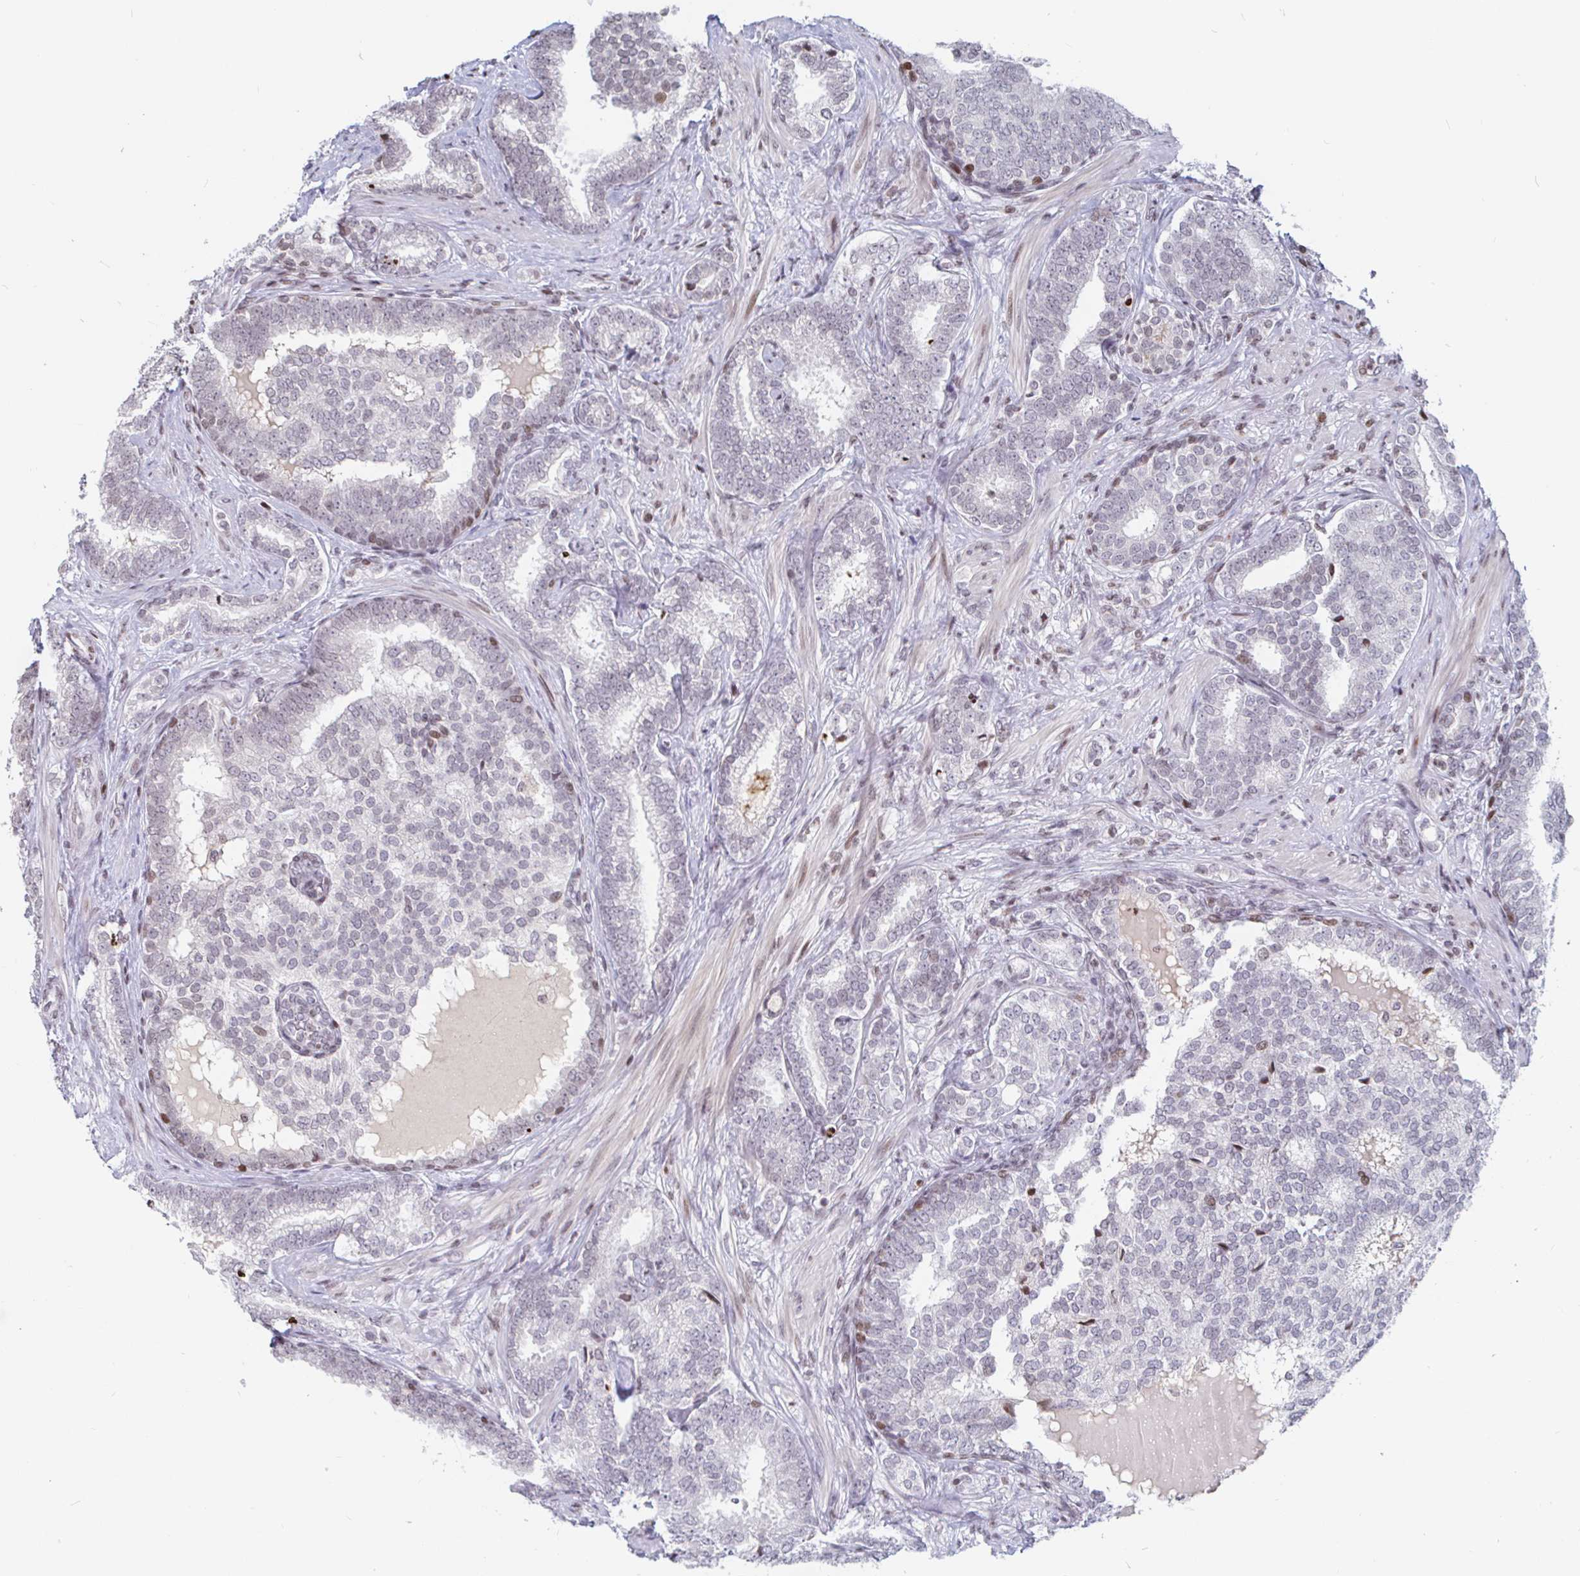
{"staining": {"intensity": "negative", "quantity": "none", "location": "none"}, "tissue": "prostate cancer", "cell_type": "Tumor cells", "image_type": "cancer", "snomed": [{"axis": "morphology", "description": "Adenocarcinoma, High grade"}, {"axis": "topography", "description": "Prostate"}], "caption": "An image of prostate adenocarcinoma (high-grade) stained for a protein demonstrates no brown staining in tumor cells.", "gene": "HOXC10", "patient": {"sex": "male", "age": 72}}